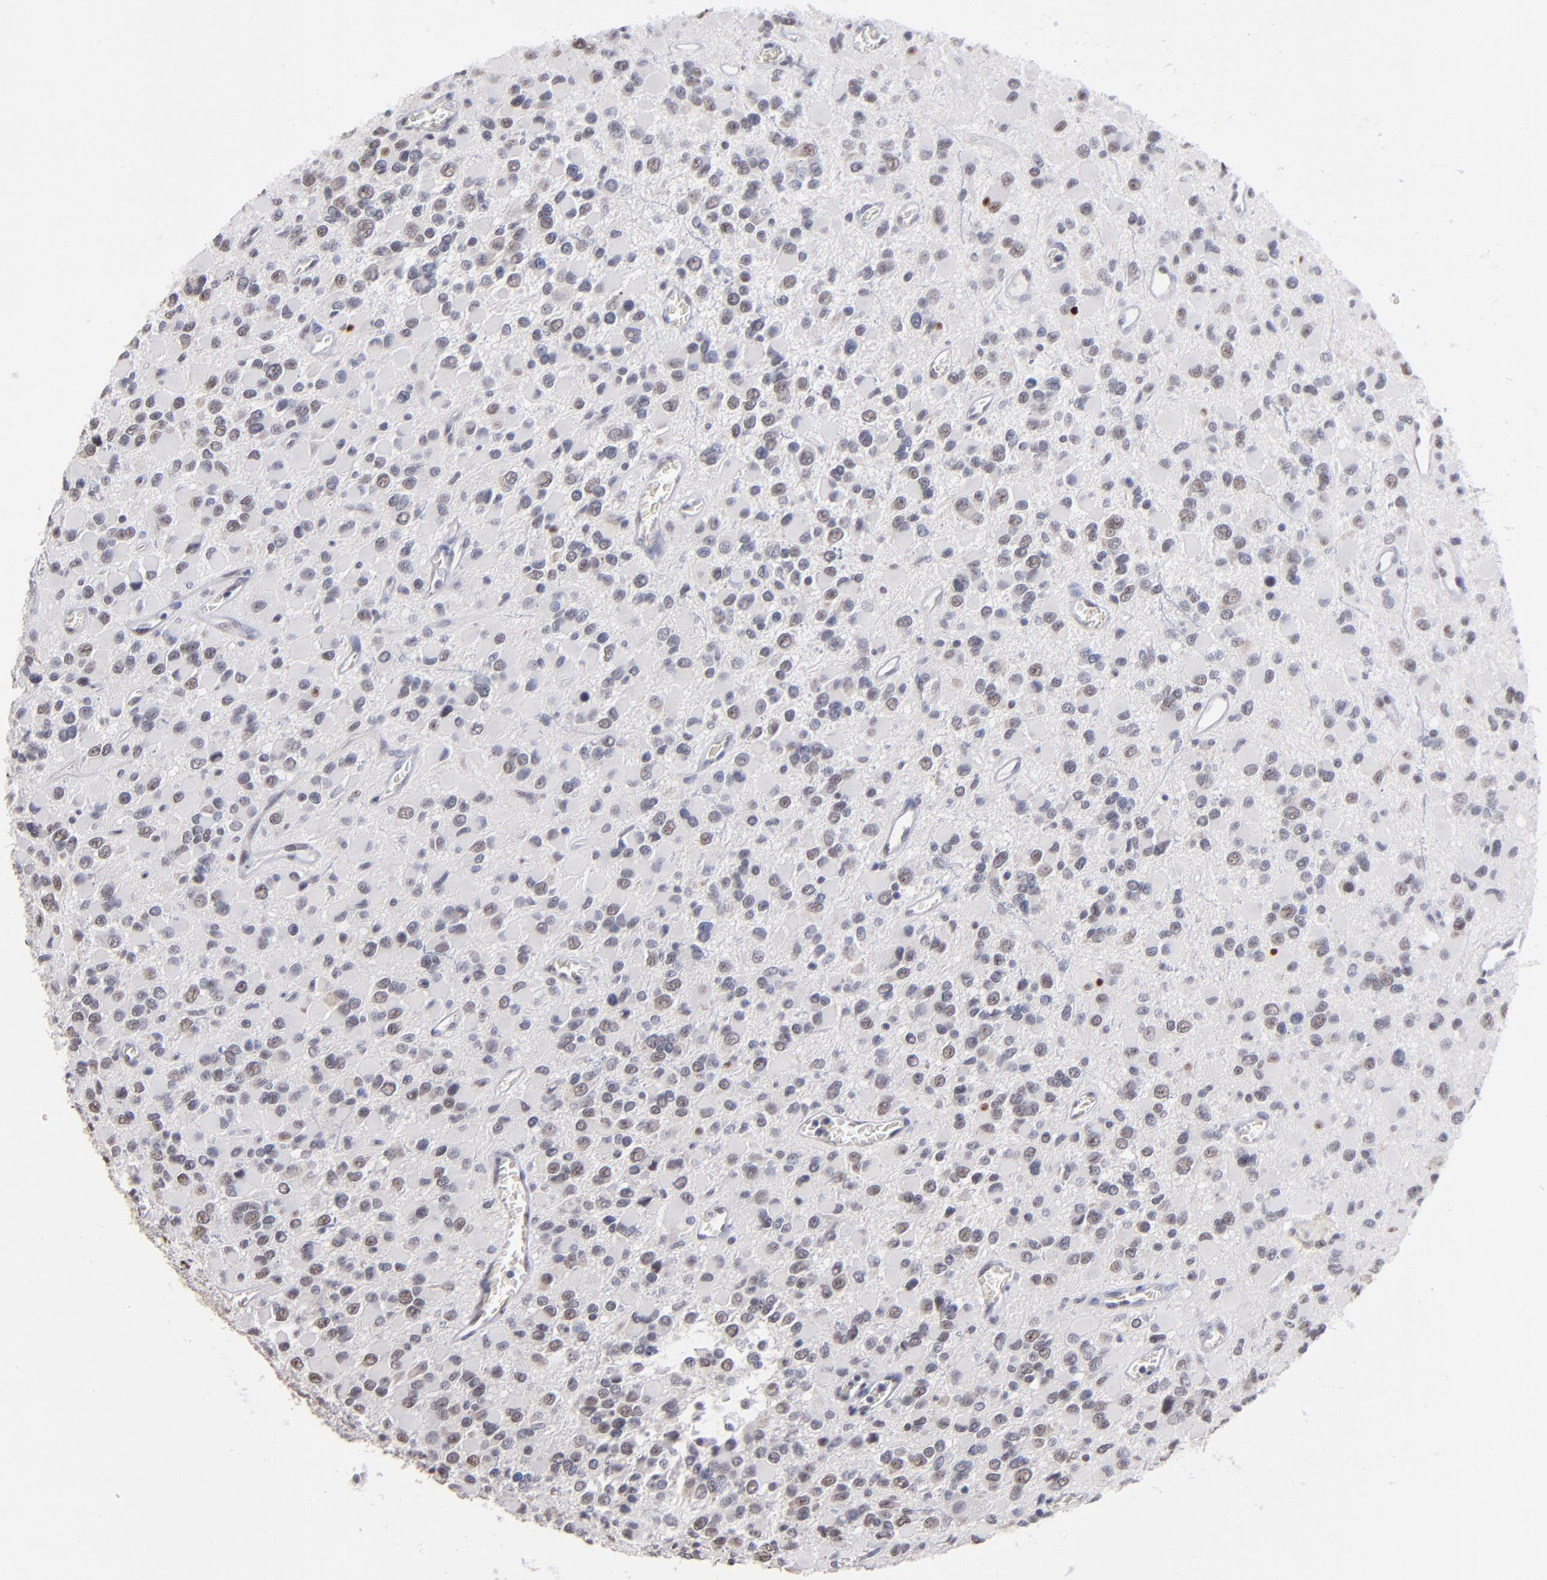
{"staining": {"intensity": "weak", "quantity": "25%-75%", "location": "nuclear"}, "tissue": "glioma", "cell_type": "Tumor cells", "image_type": "cancer", "snomed": [{"axis": "morphology", "description": "Glioma, malignant, Low grade"}, {"axis": "topography", "description": "Brain"}], "caption": "Low-grade glioma (malignant) stained with a brown dye shows weak nuclear positive positivity in about 25%-75% of tumor cells.", "gene": "MN1", "patient": {"sex": "male", "age": 42}}